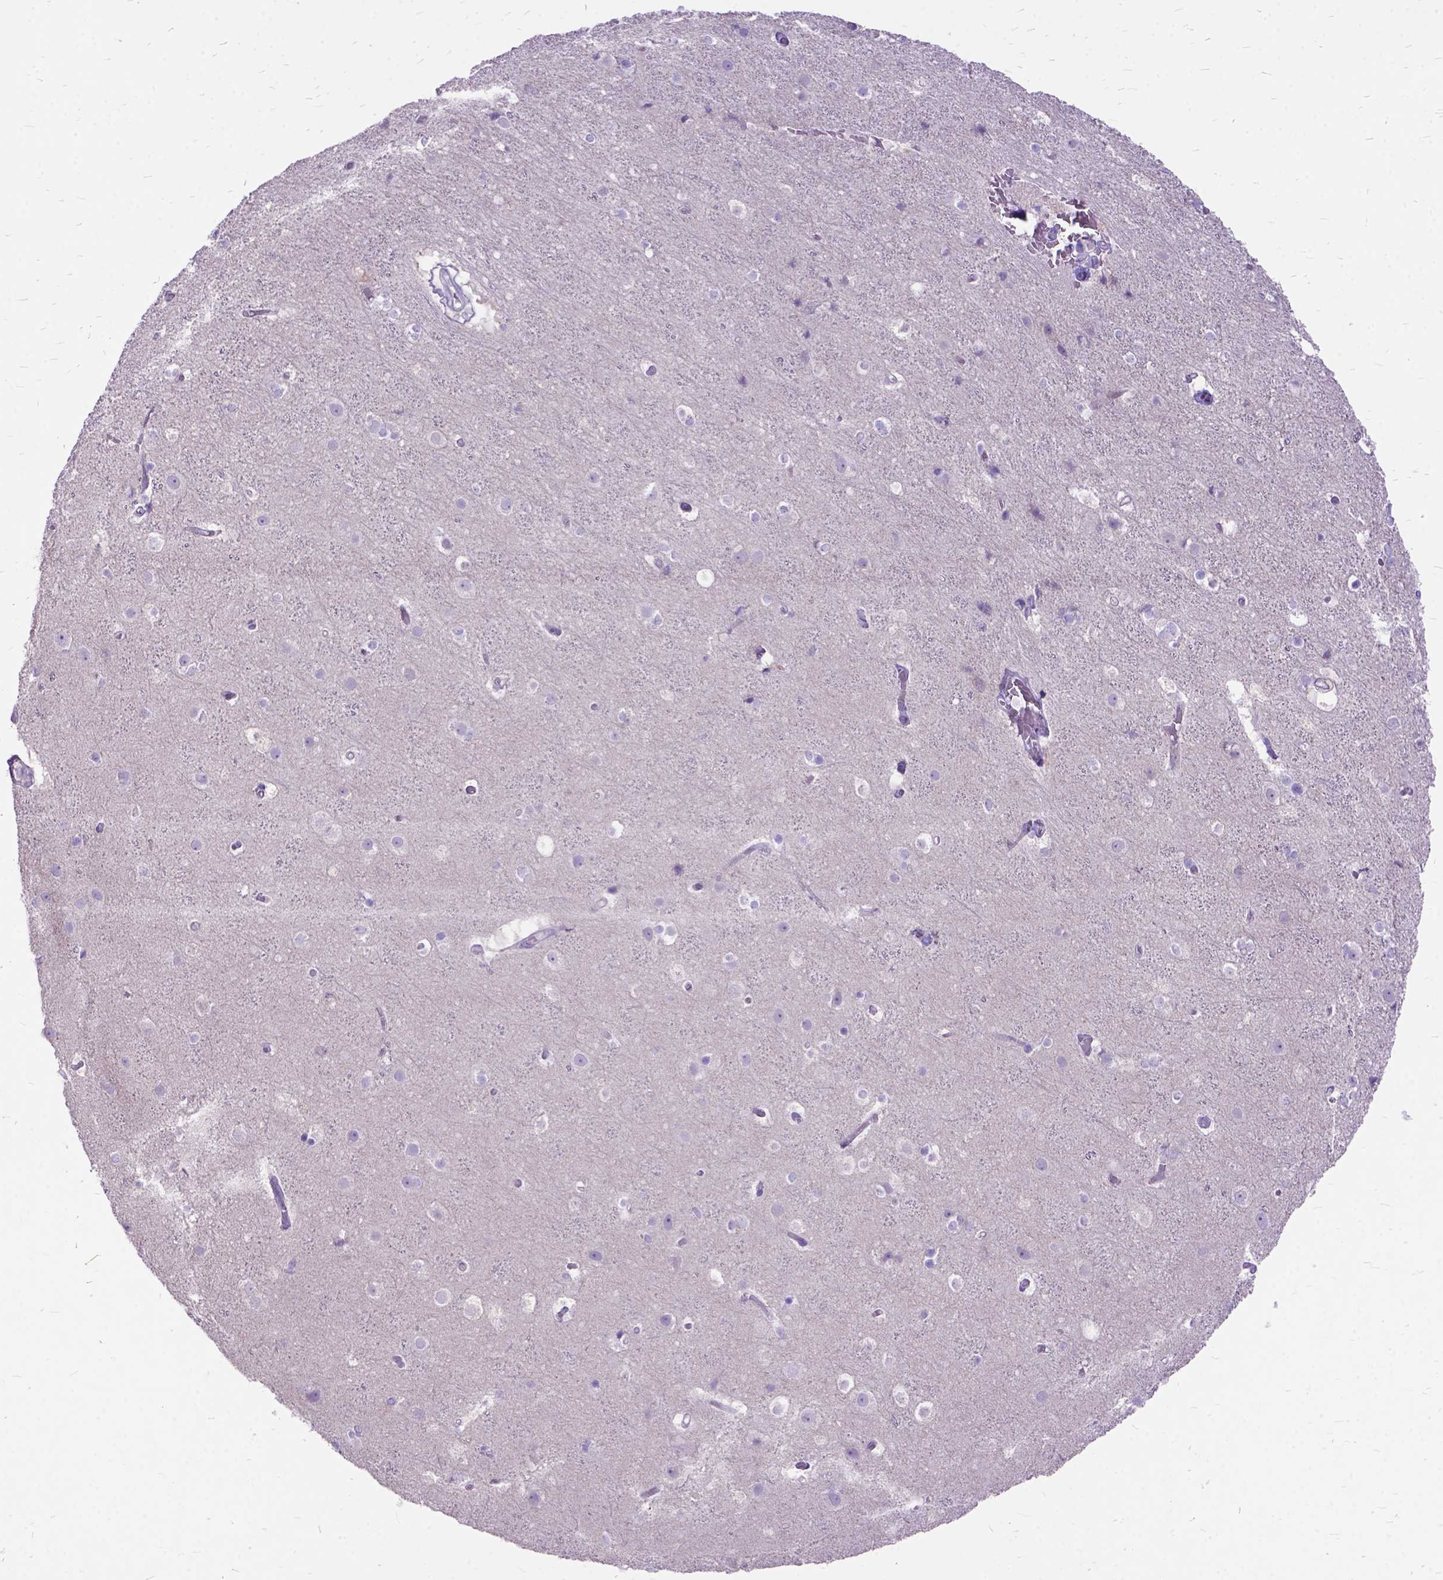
{"staining": {"intensity": "negative", "quantity": "none", "location": "none"}, "tissue": "cerebral cortex", "cell_type": "Endothelial cells", "image_type": "normal", "snomed": [{"axis": "morphology", "description": "Normal tissue, NOS"}, {"axis": "topography", "description": "Cerebral cortex"}], "caption": "This is an IHC micrograph of normal human cerebral cortex. There is no expression in endothelial cells.", "gene": "CTAG2", "patient": {"sex": "female", "age": 52}}